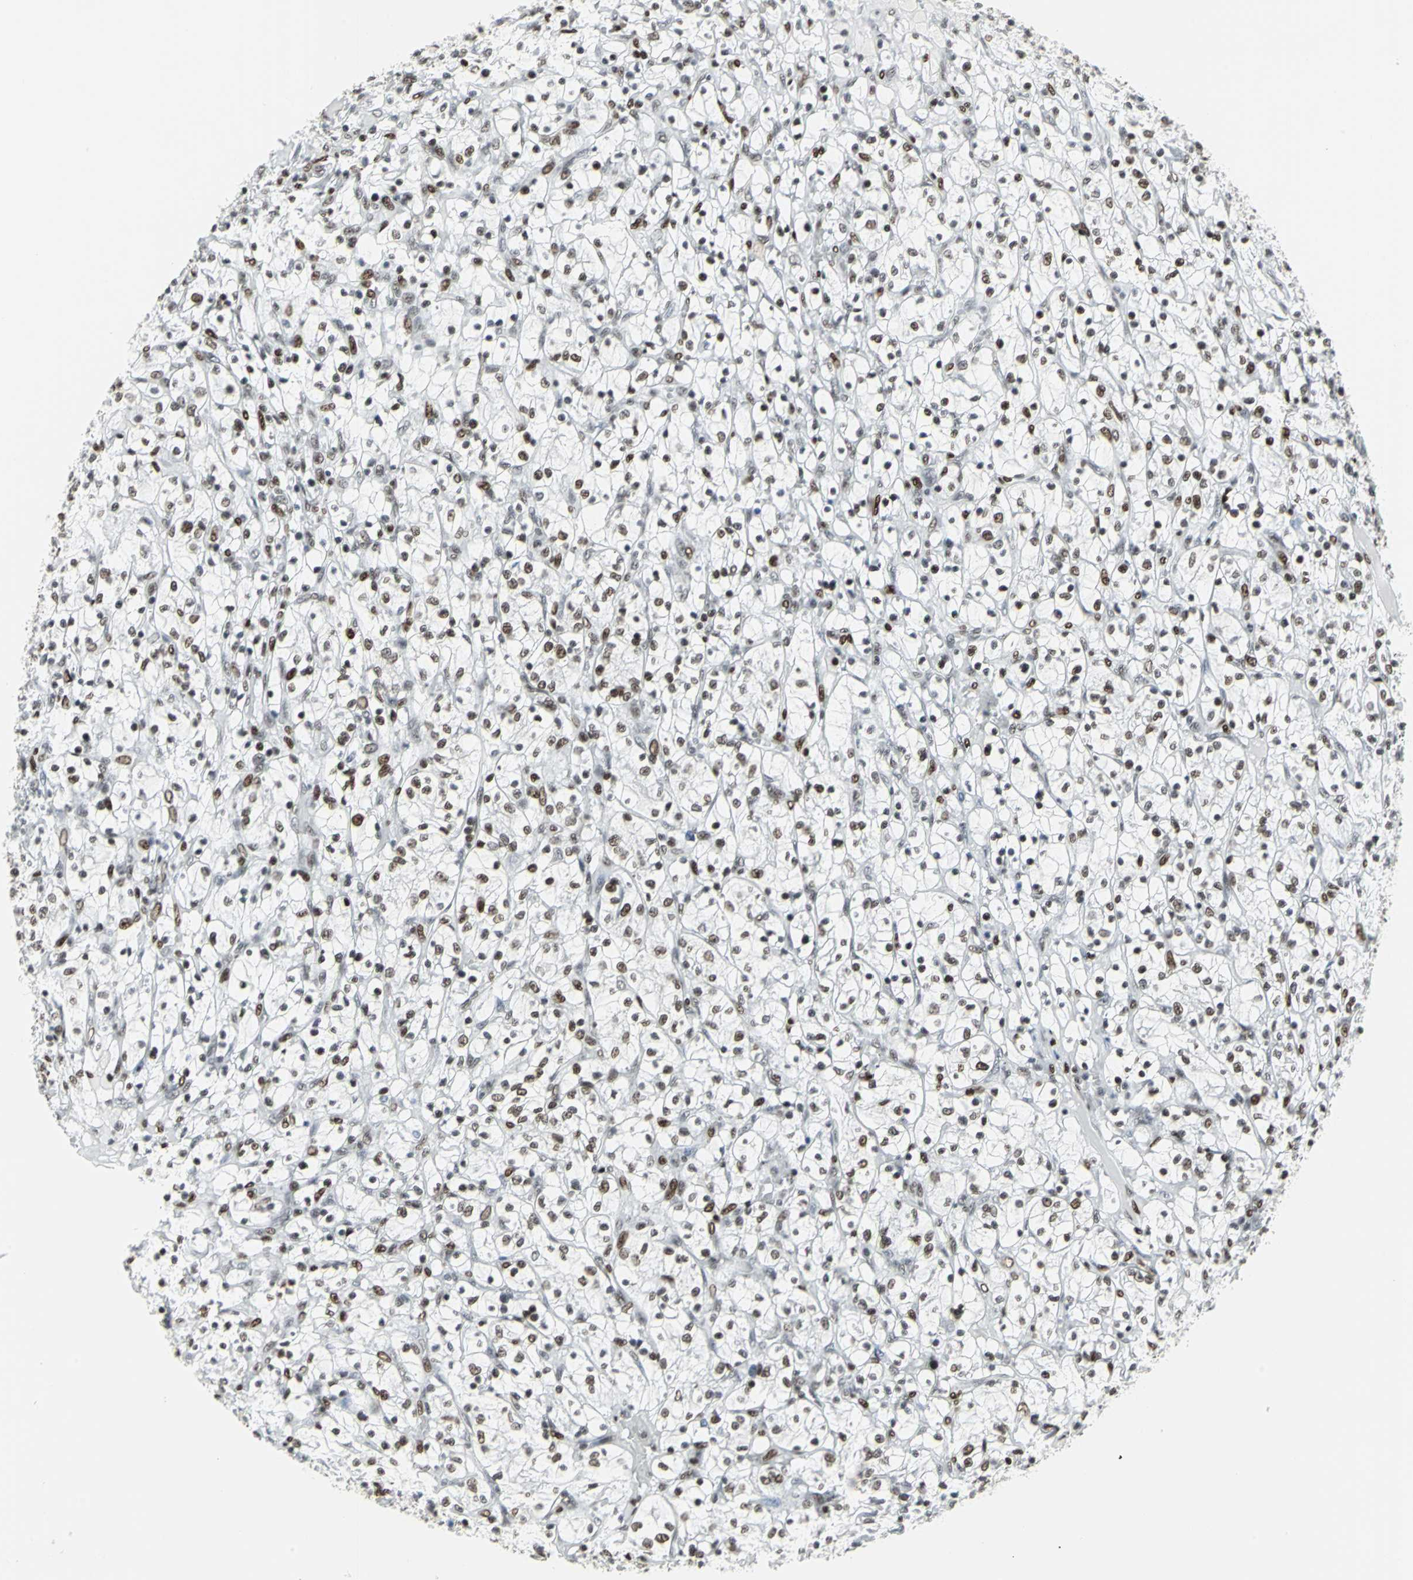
{"staining": {"intensity": "moderate", "quantity": ">75%", "location": "nuclear"}, "tissue": "renal cancer", "cell_type": "Tumor cells", "image_type": "cancer", "snomed": [{"axis": "morphology", "description": "Adenocarcinoma, NOS"}, {"axis": "topography", "description": "Kidney"}], "caption": "A high-resolution histopathology image shows IHC staining of renal cancer, which displays moderate nuclear expression in approximately >75% of tumor cells.", "gene": "HDAC2", "patient": {"sex": "female", "age": 69}}